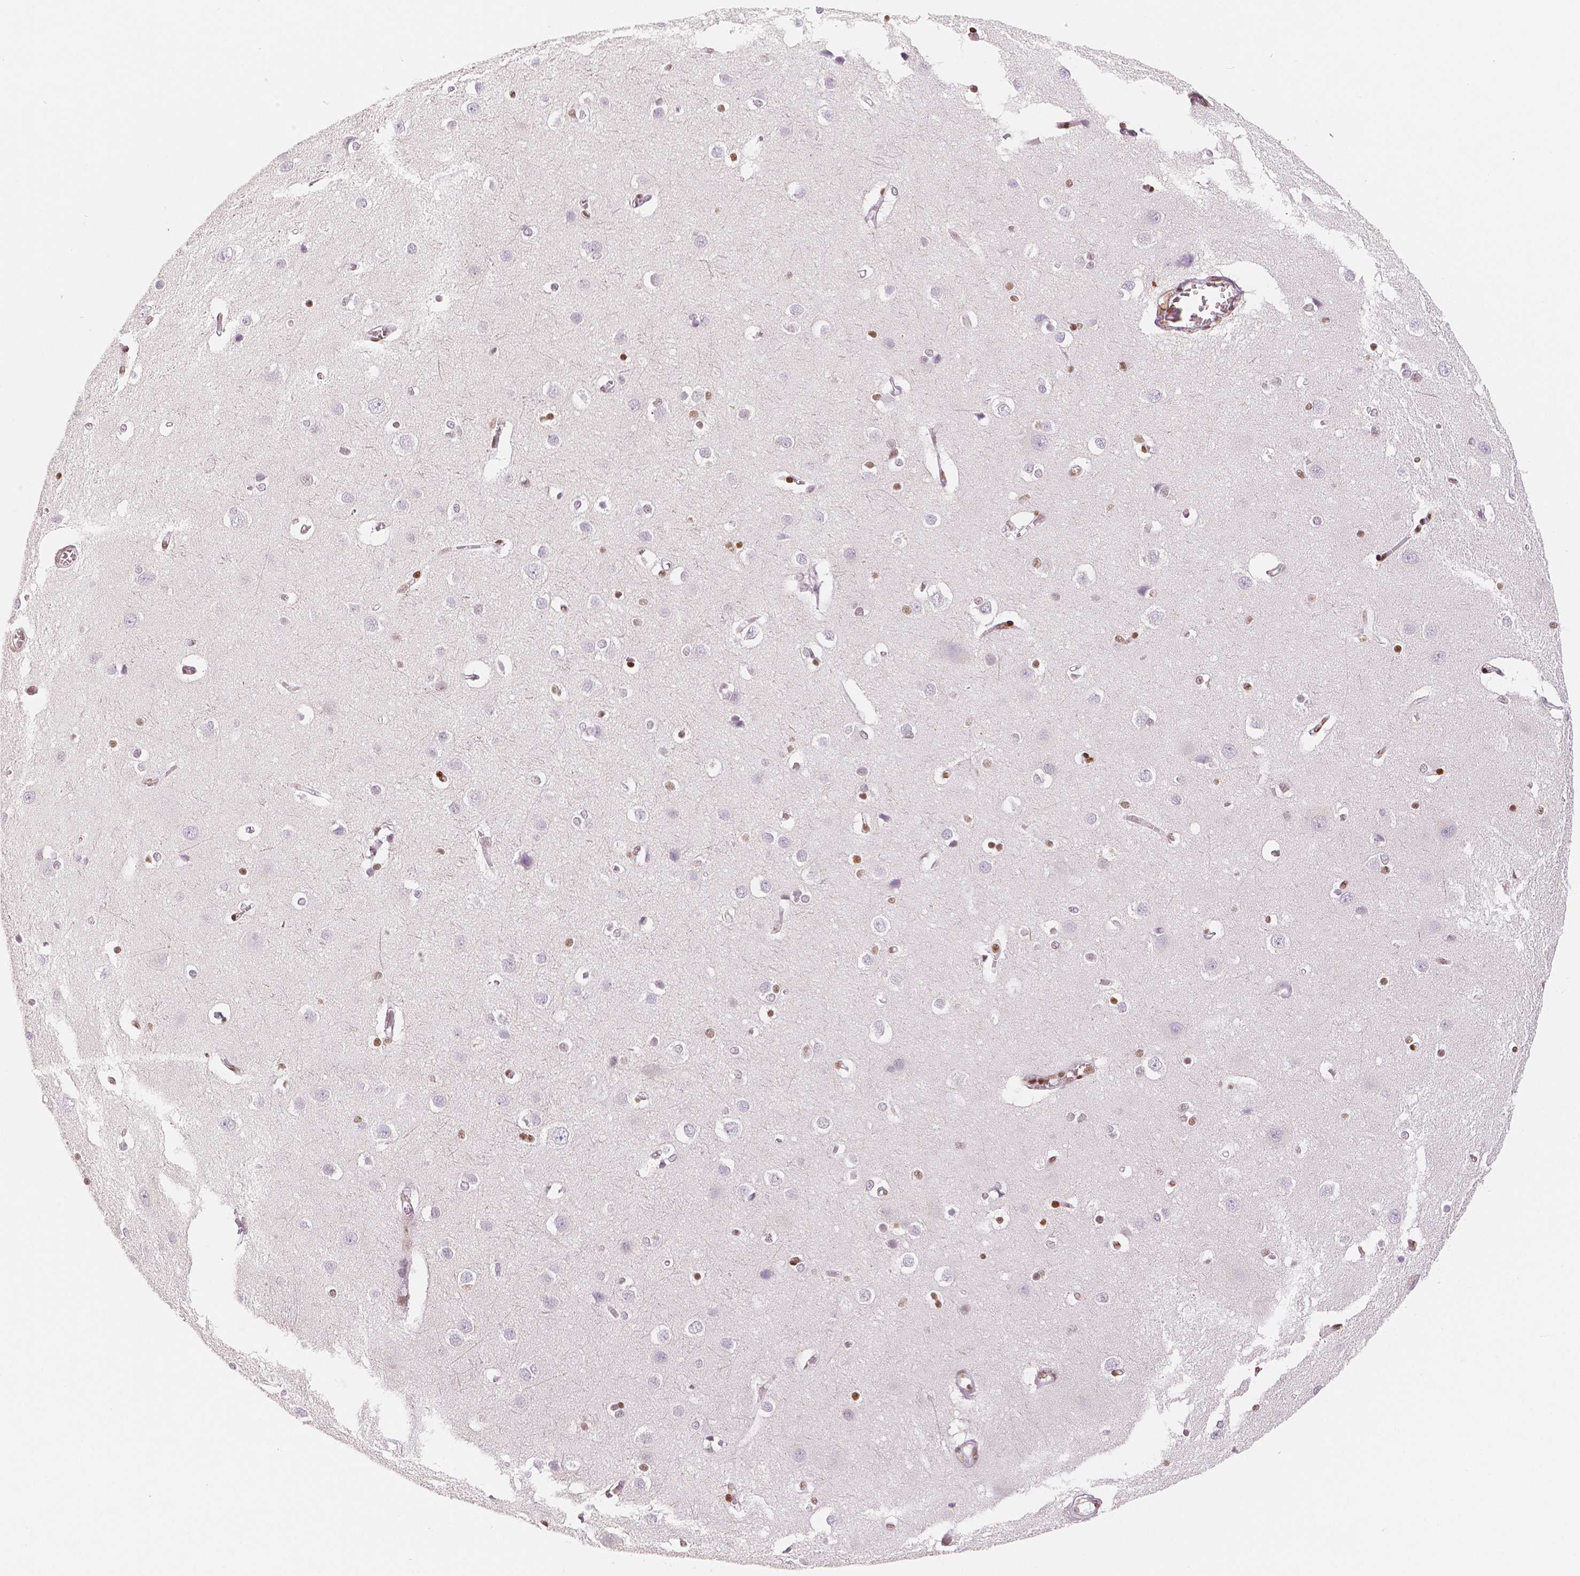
{"staining": {"intensity": "moderate", "quantity": "<25%", "location": "nuclear"}, "tissue": "cerebral cortex", "cell_type": "Endothelial cells", "image_type": "normal", "snomed": [{"axis": "morphology", "description": "Normal tissue, NOS"}, {"axis": "topography", "description": "Cerebral cortex"}], "caption": "Protein expression analysis of normal human cerebral cortex reveals moderate nuclear positivity in approximately <25% of endothelial cells.", "gene": "HDAC1", "patient": {"sex": "male", "age": 37}}